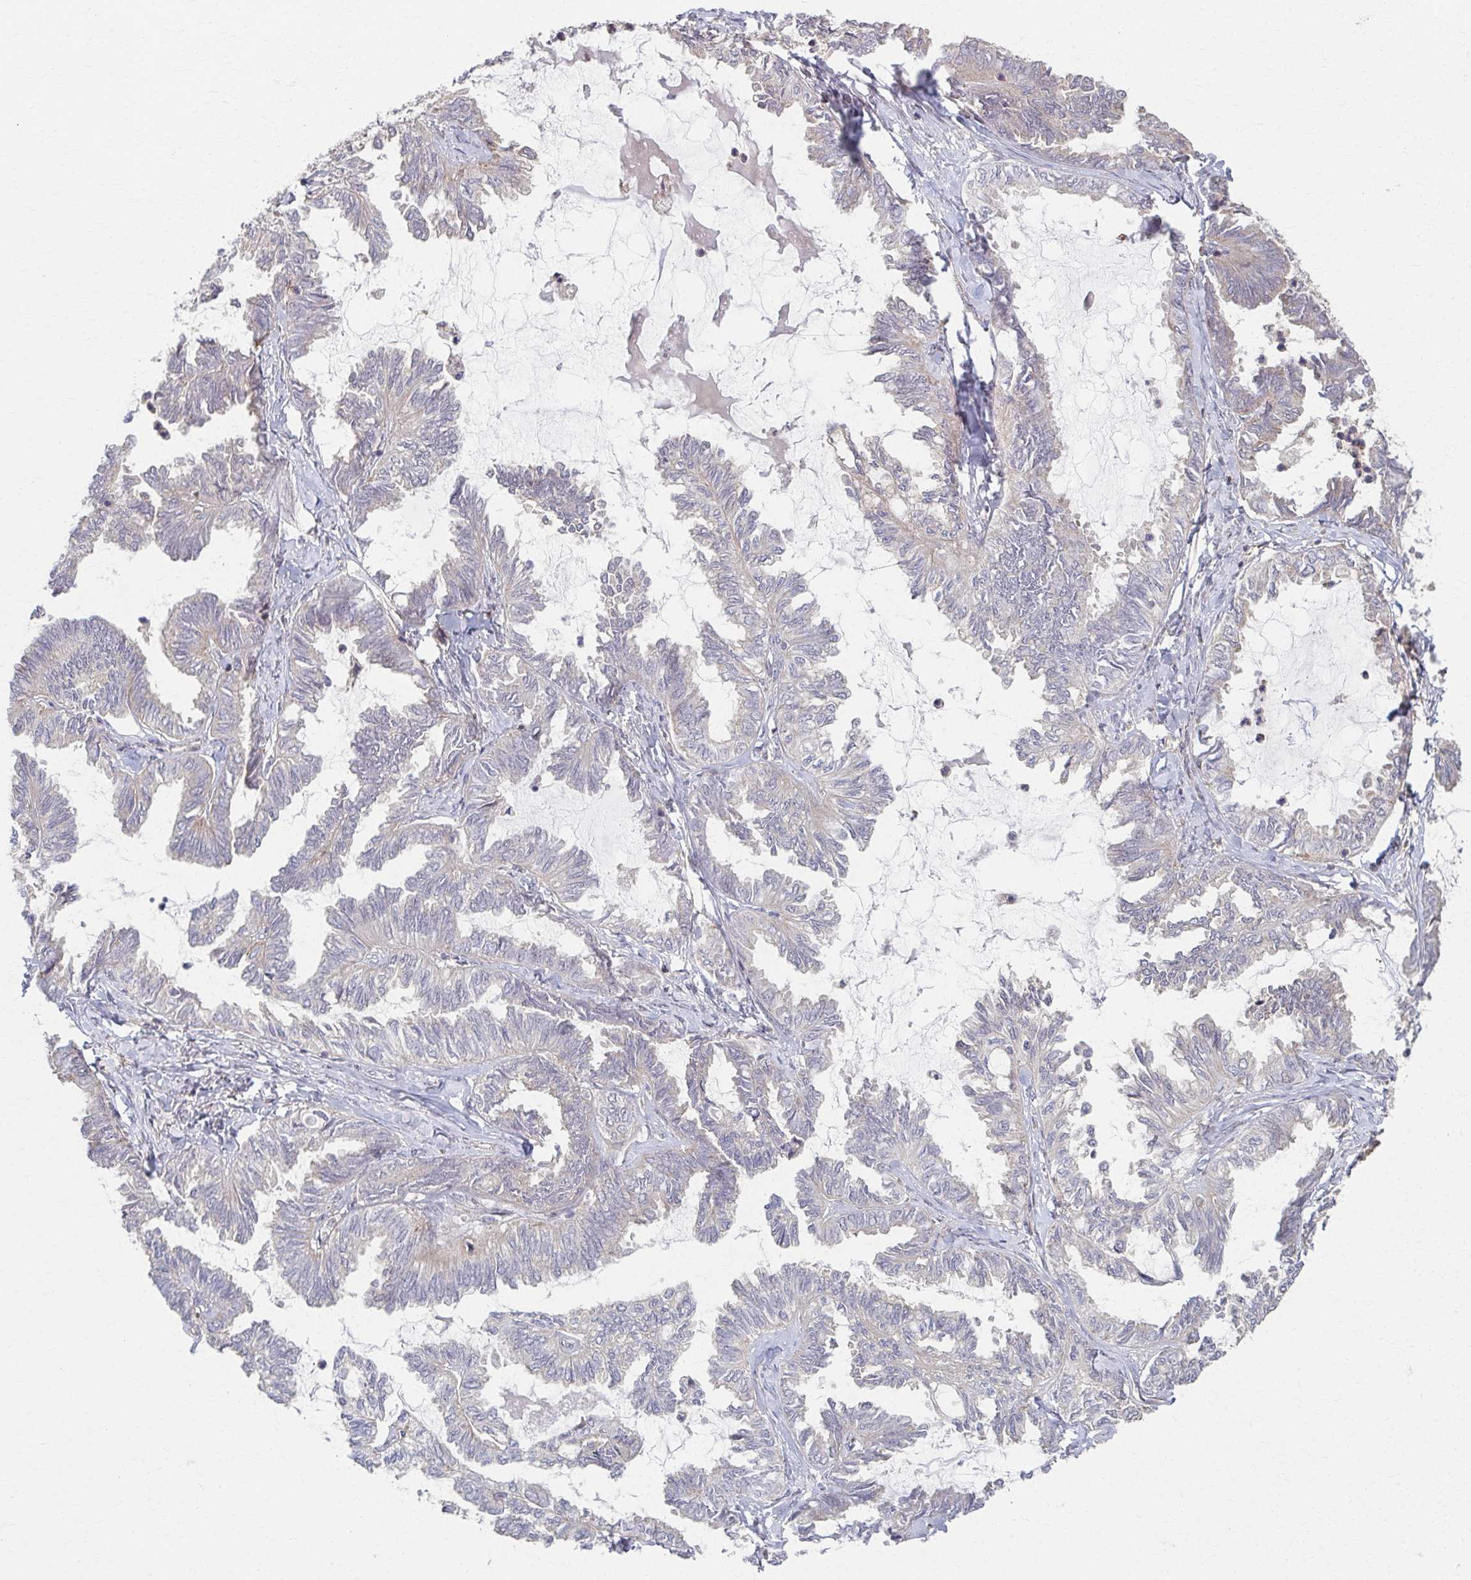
{"staining": {"intensity": "moderate", "quantity": "25%-75%", "location": "cytoplasmic/membranous"}, "tissue": "ovarian cancer", "cell_type": "Tumor cells", "image_type": "cancer", "snomed": [{"axis": "morphology", "description": "Carcinoma, endometroid"}, {"axis": "topography", "description": "Ovary"}], "caption": "Human ovarian cancer stained for a protein (brown) shows moderate cytoplasmic/membranous positive staining in about 25%-75% of tumor cells.", "gene": "KLHL34", "patient": {"sex": "female", "age": 70}}